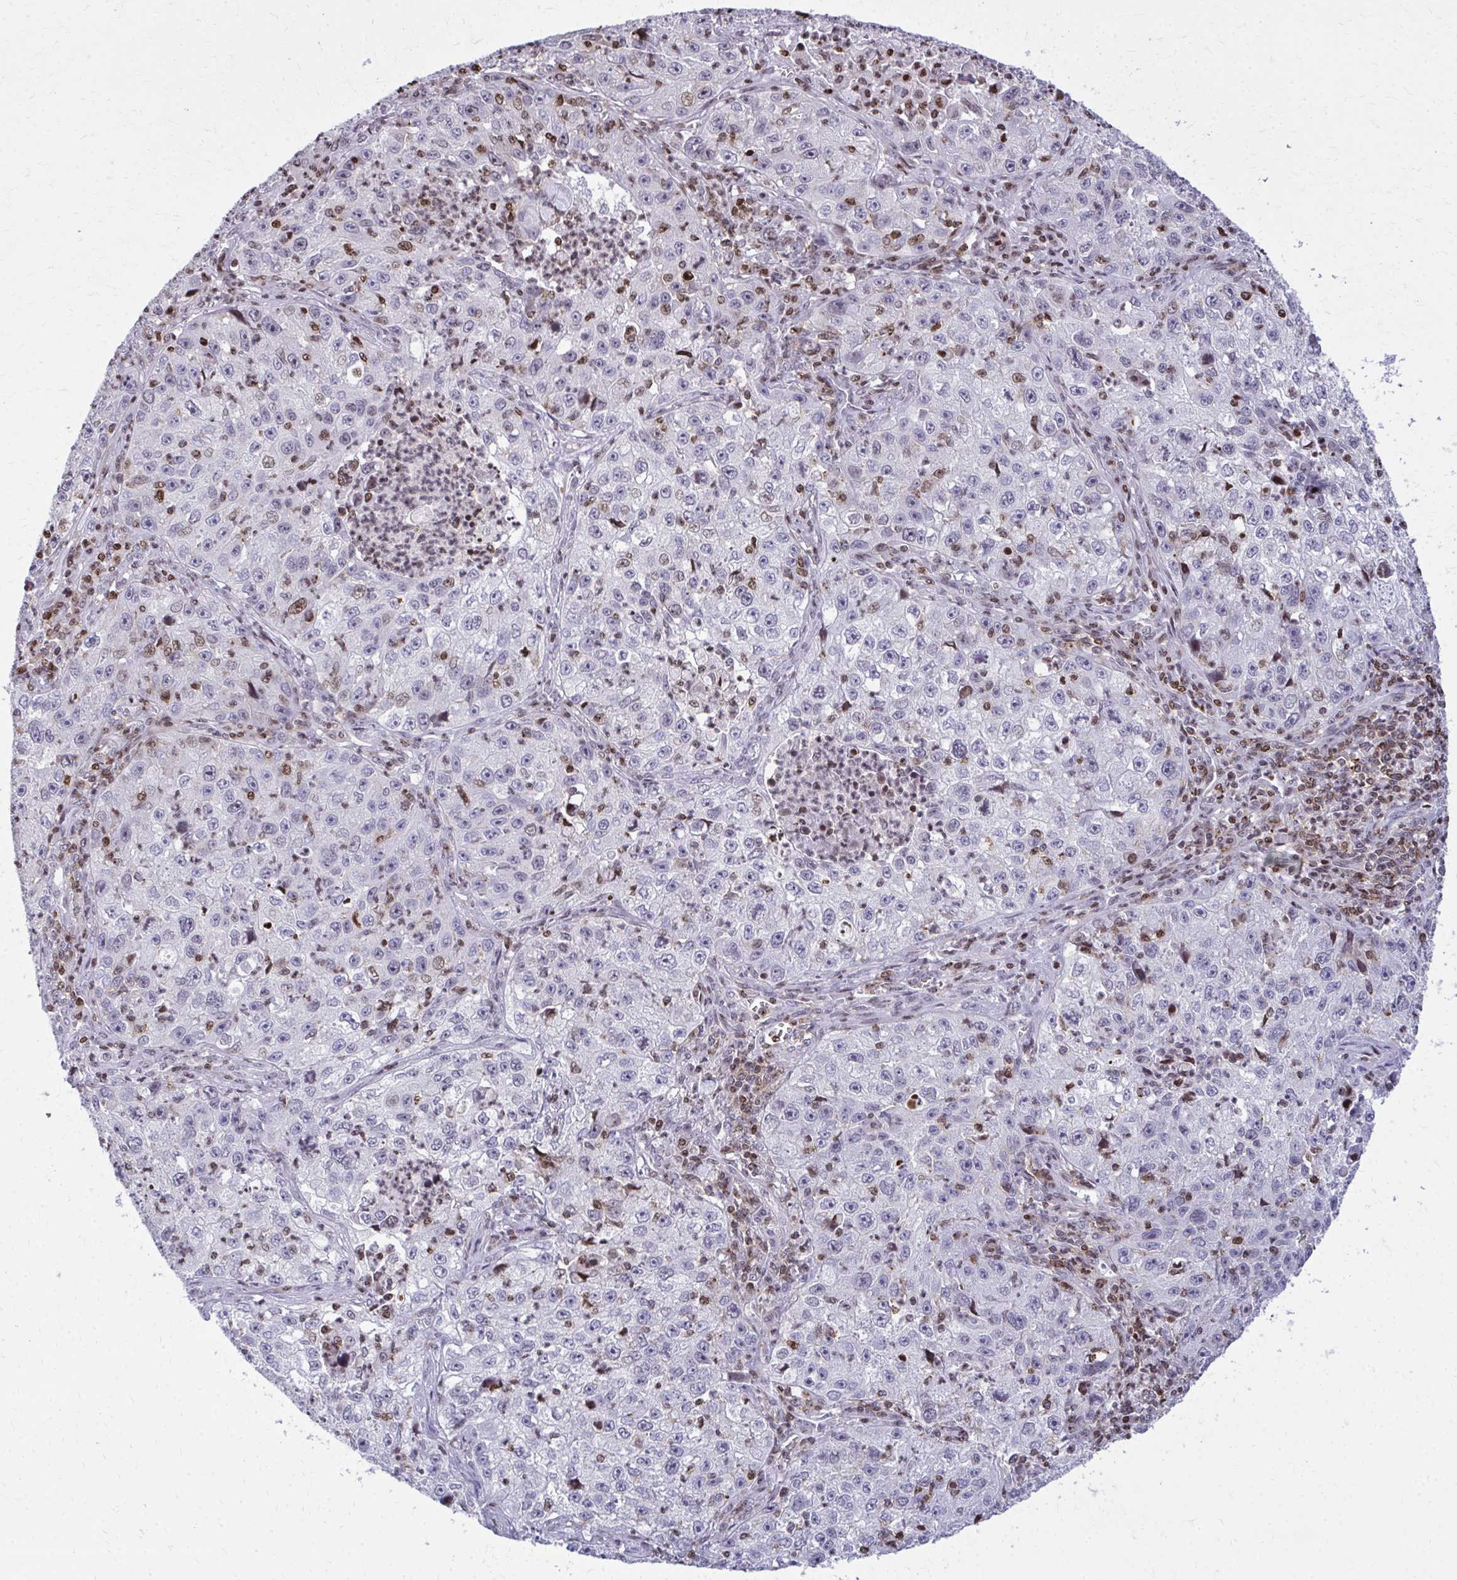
{"staining": {"intensity": "negative", "quantity": "none", "location": "none"}, "tissue": "lung cancer", "cell_type": "Tumor cells", "image_type": "cancer", "snomed": [{"axis": "morphology", "description": "Squamous cell carcinoma, NOS"}, {"axis": "topography", "description": "Lung"}], "caption": "DAB (3,3'-diaminobenzidine) immunohistochemical staining of lung cancer (squamous cell carcinoma) reveals no significant expression in tumor cells.", "gene": "AP5M1", "patient": {"sex": "male", "age": 71}}